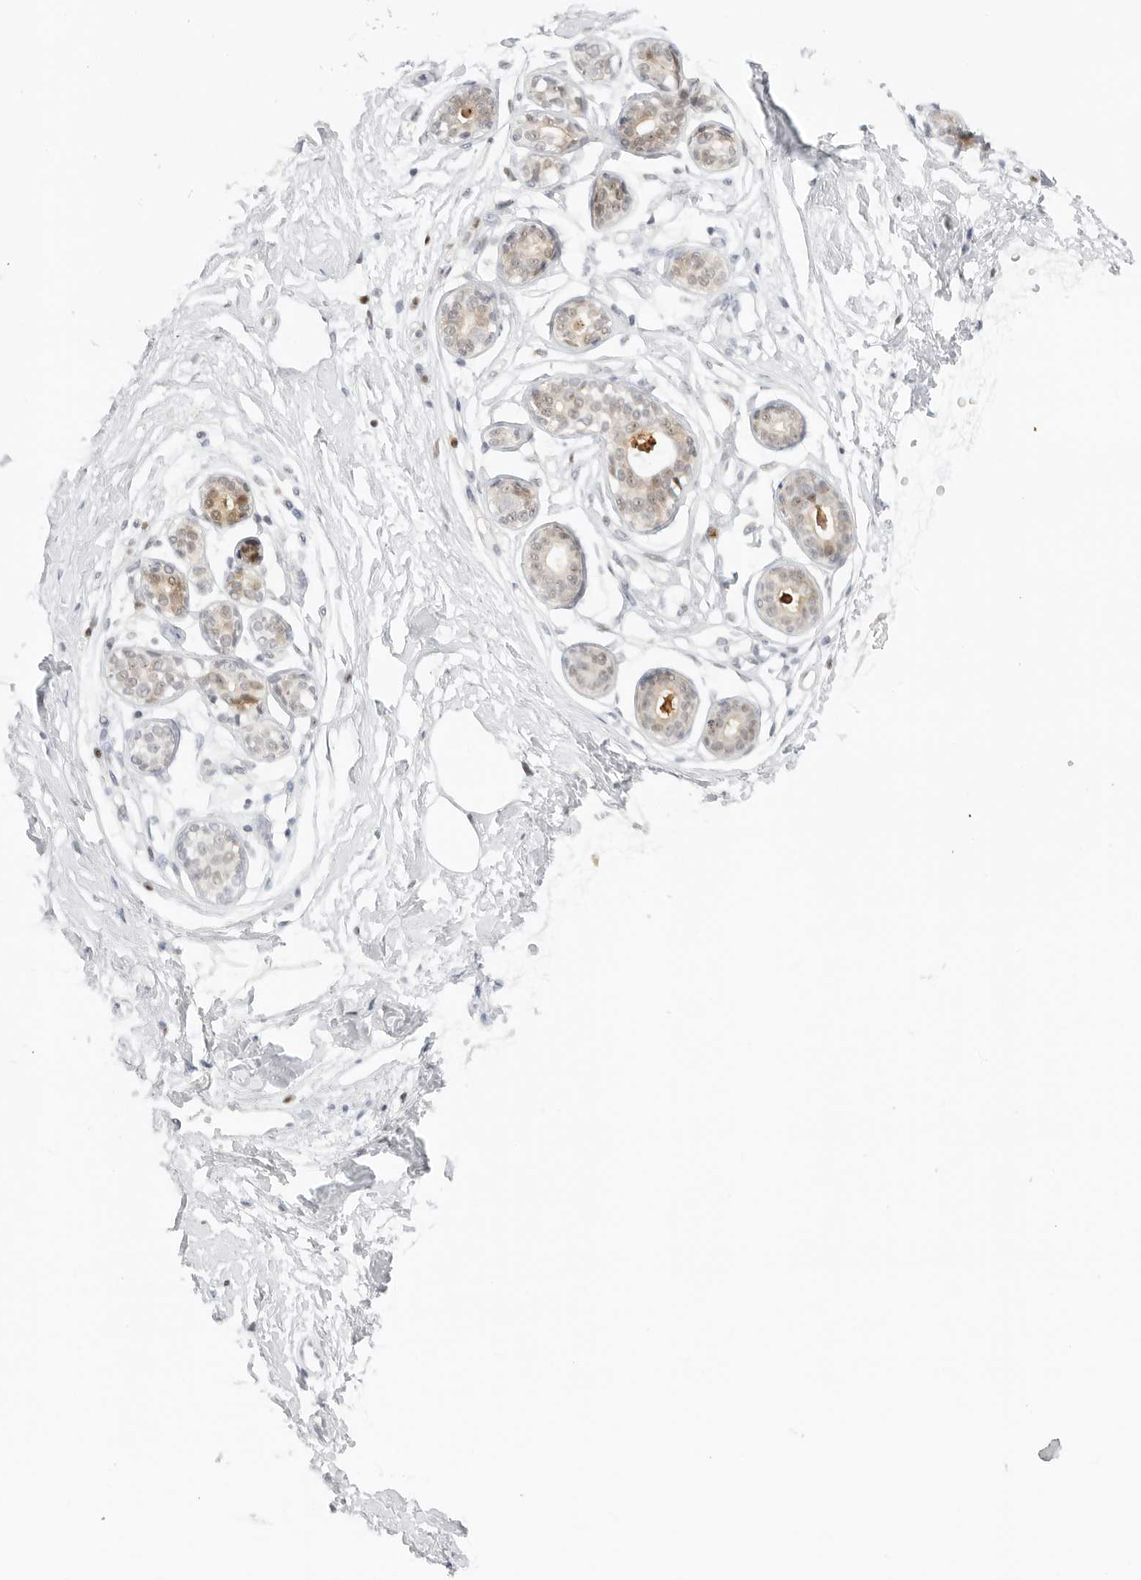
{"staining": {"intensity": "negative", "quantity": "none", "location": "none"}, "tissue": "breast", "cell_type": "Adipocytes", "image_type": "normal", "snomed": [{"axis": "morphology", "description": "Normal tissue, NOS"}, {"axis": "topography", "description": "Breast"}], "caption": "Immunohistochemistry histopathology image of unremarkable breast: breast stained with DAB reveals no significant protein positivity in adipocytes. (Stains: DAB immunohistochemistry with hematoxylin counter stain, Microscopy: brightfield microscopy at high magnification).", "gene": "HIPK3", "patient": {"sex": "female", "age": 23}}